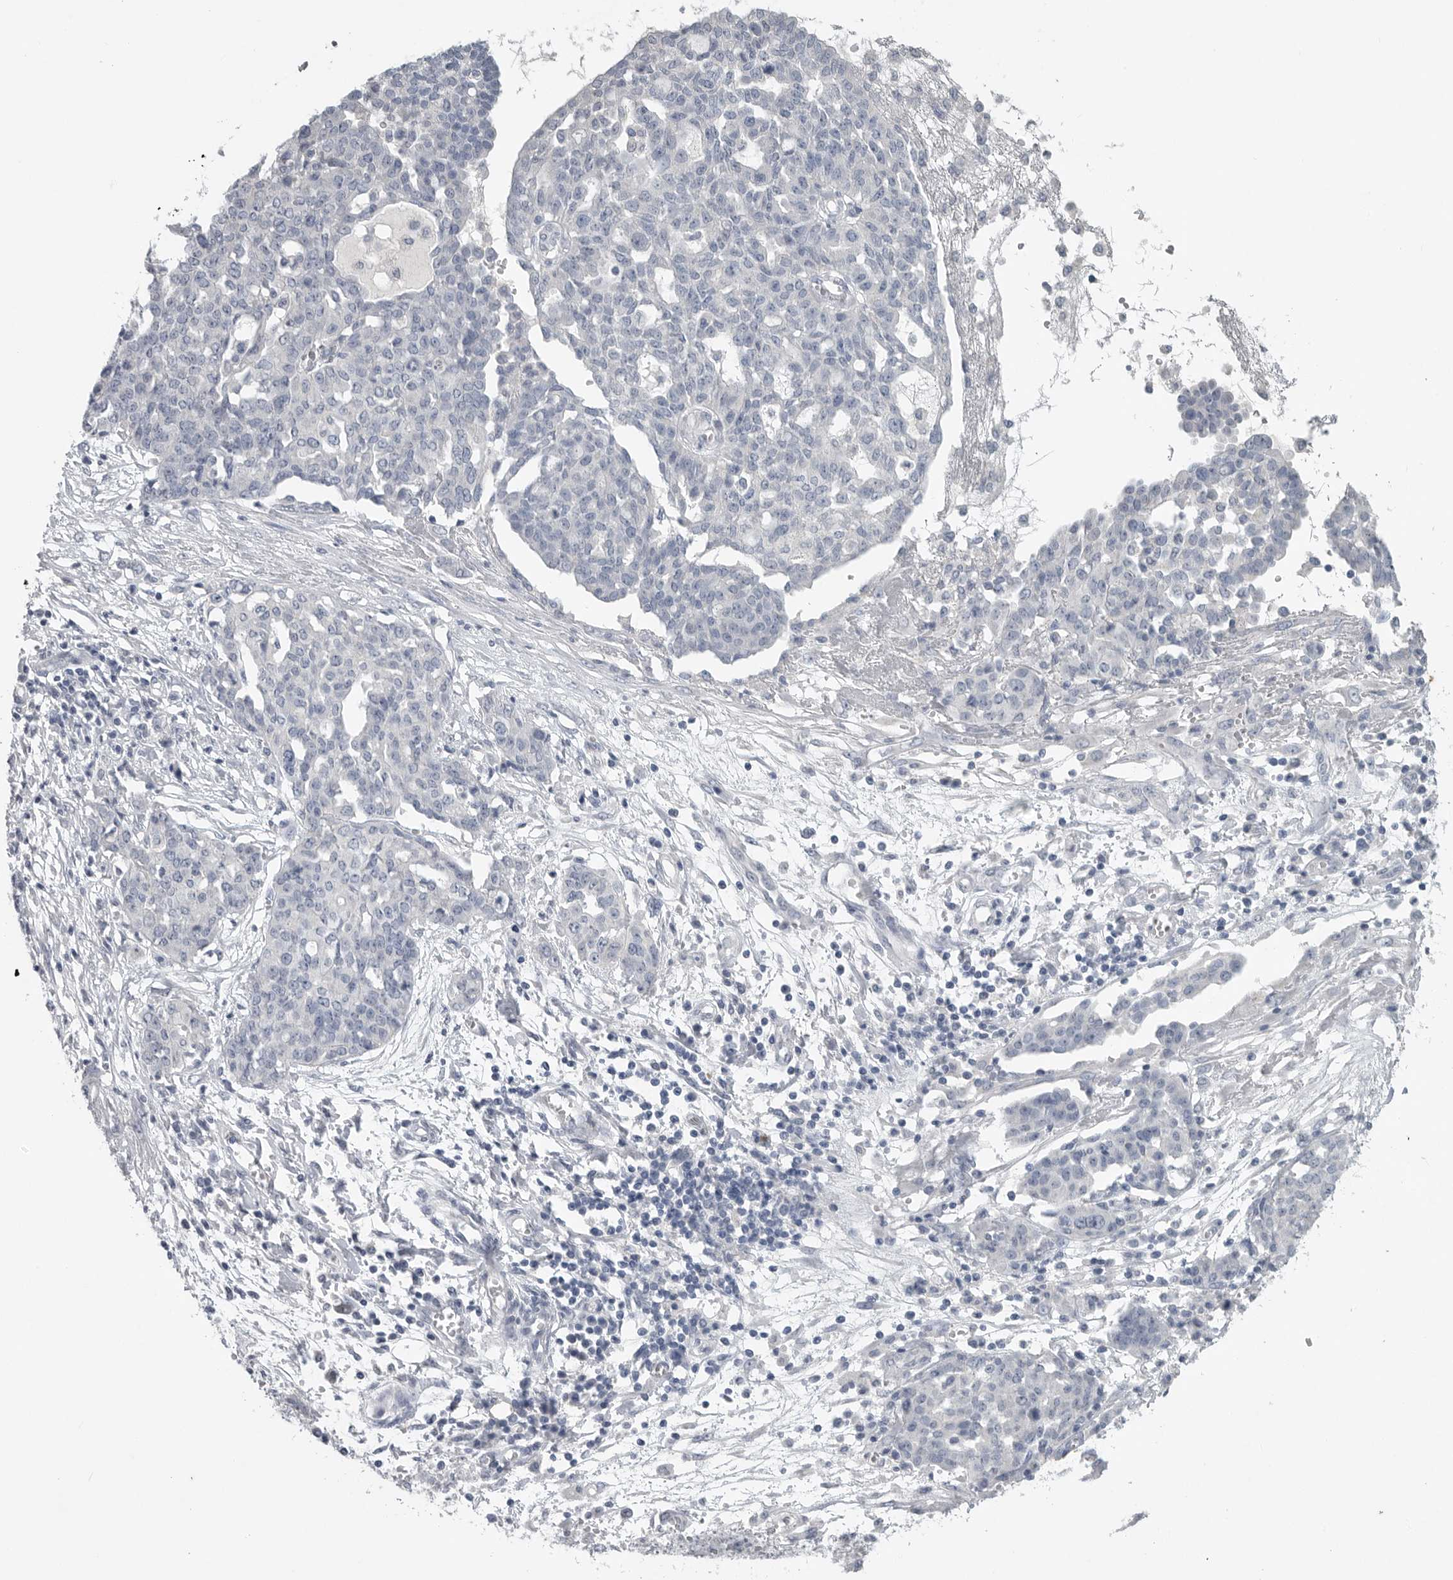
{"staining": {"intensity": "negative", "quantity": "none", "location": "none"}, "tissue": "ovarian cancer", "cell_type": "Tumor cells", "image_type": "cancer", "snomed": [{"axis": "morphology", "description": "Cystadenocarcinoma, serous, NOS"}, {"axis": "topography", "description": "Soft tissue"}, {"axis": "topography", "description": "Ovary"}], "caption": "DAB (3,3'-diaminobenzidine) immunohistochemical staining of ovarian cancer displays no significant expression in tumor cells.", "gene": "REG4", "patient": {"sex": "female", "age": 57}}